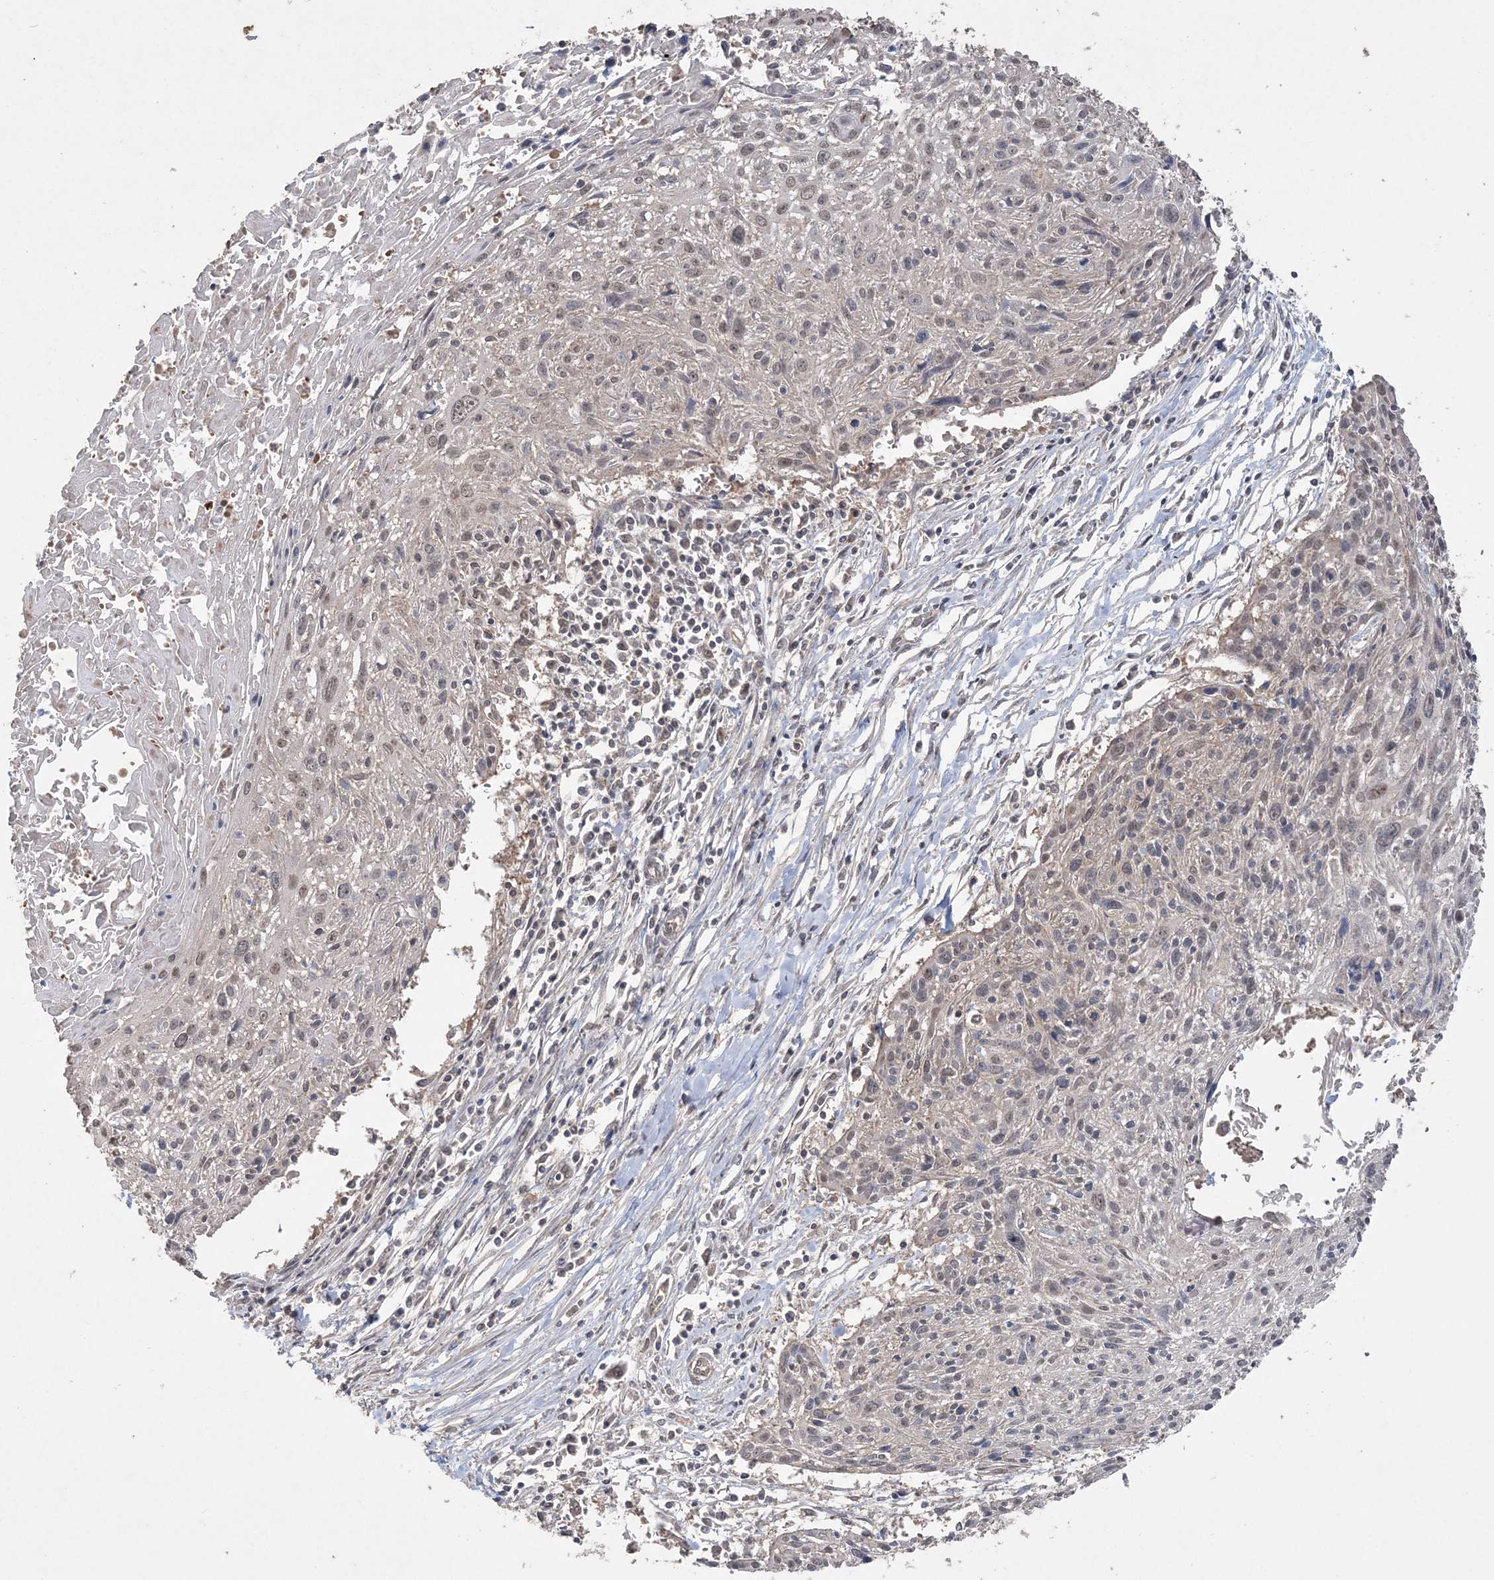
{"staining": {"intensity": "negative", "quantity": "none", "location": "none"}, "tissue": "cervical cancer", "cell_type": "Tumor cells", "image_type": "cancer", "snomed": [{"axis": "morphology", "description": "Squamous cell carcinoma, NOS"}, {"axis": "topography", "description": "Cervix"}], "caption": "There is no significant expression in tumor cells of cervical squamous cell carcinoma.", "gene": "EHHADH", "patient": {"sex": "female", "age": 51}}